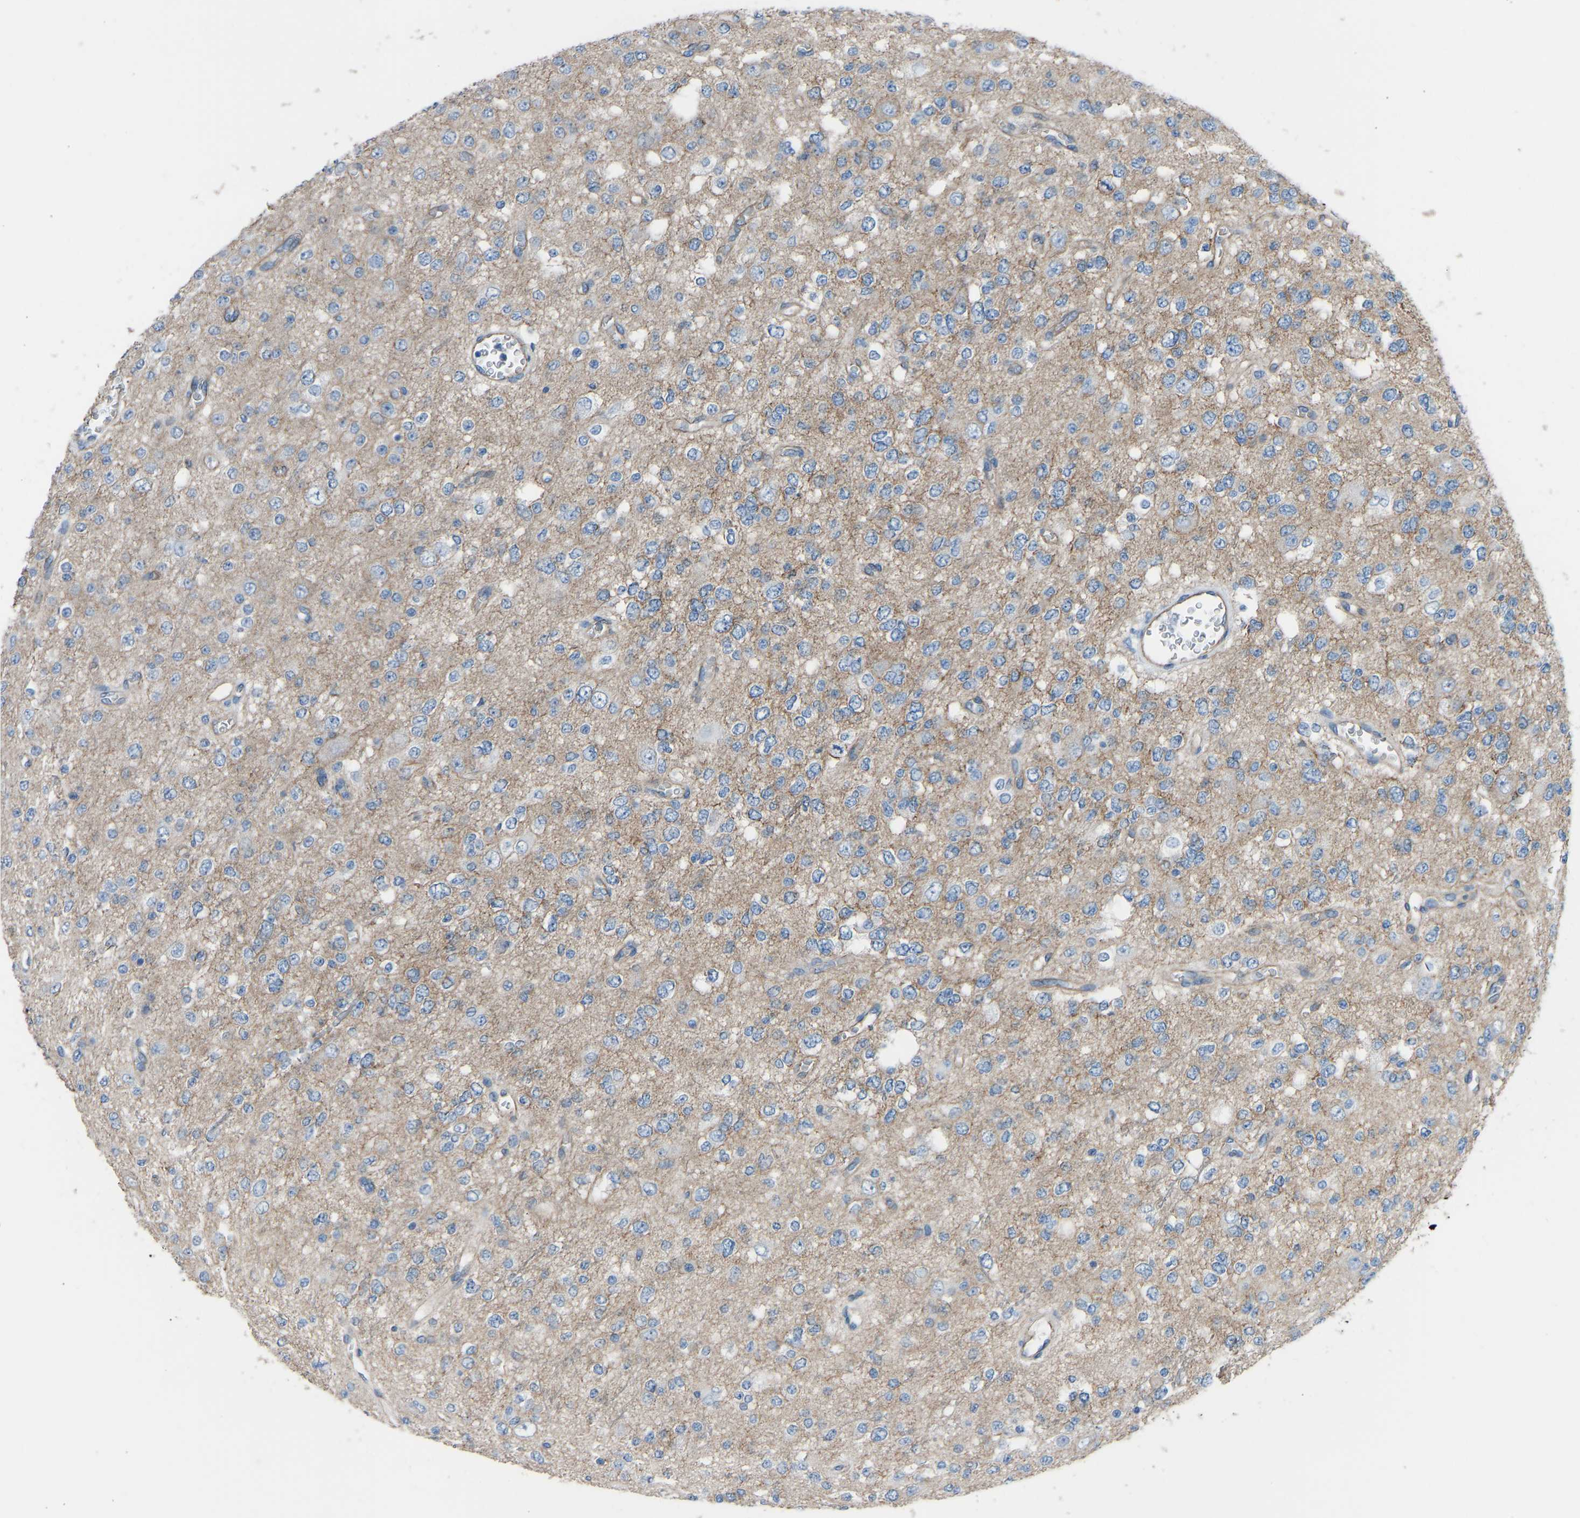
{"staining": {"intensity": "moderate", "quantity": "<25%", "location": "cytoplasmic/membranous"}, "tissue": "glioma", "cell_type": "Tumor cells", "image_type": "cancer", "snomed": [{"axis": "morphology", "description": "Glioma, malignant, Low grade"}, {"axis": "topography", "description": "Brain"}], "caption": "IHC histopathology image of neoplastic tissue: glioma stained using immunohistochemistry (IHC) shows low levels of moderate protein expression localized specifically in the cytoplasmic/membranous of tumor cells, appearing as a cytoplasmic/membranous brown color.", "gene": "MYH10", "patient": {"sex": "male", "age": 38}}